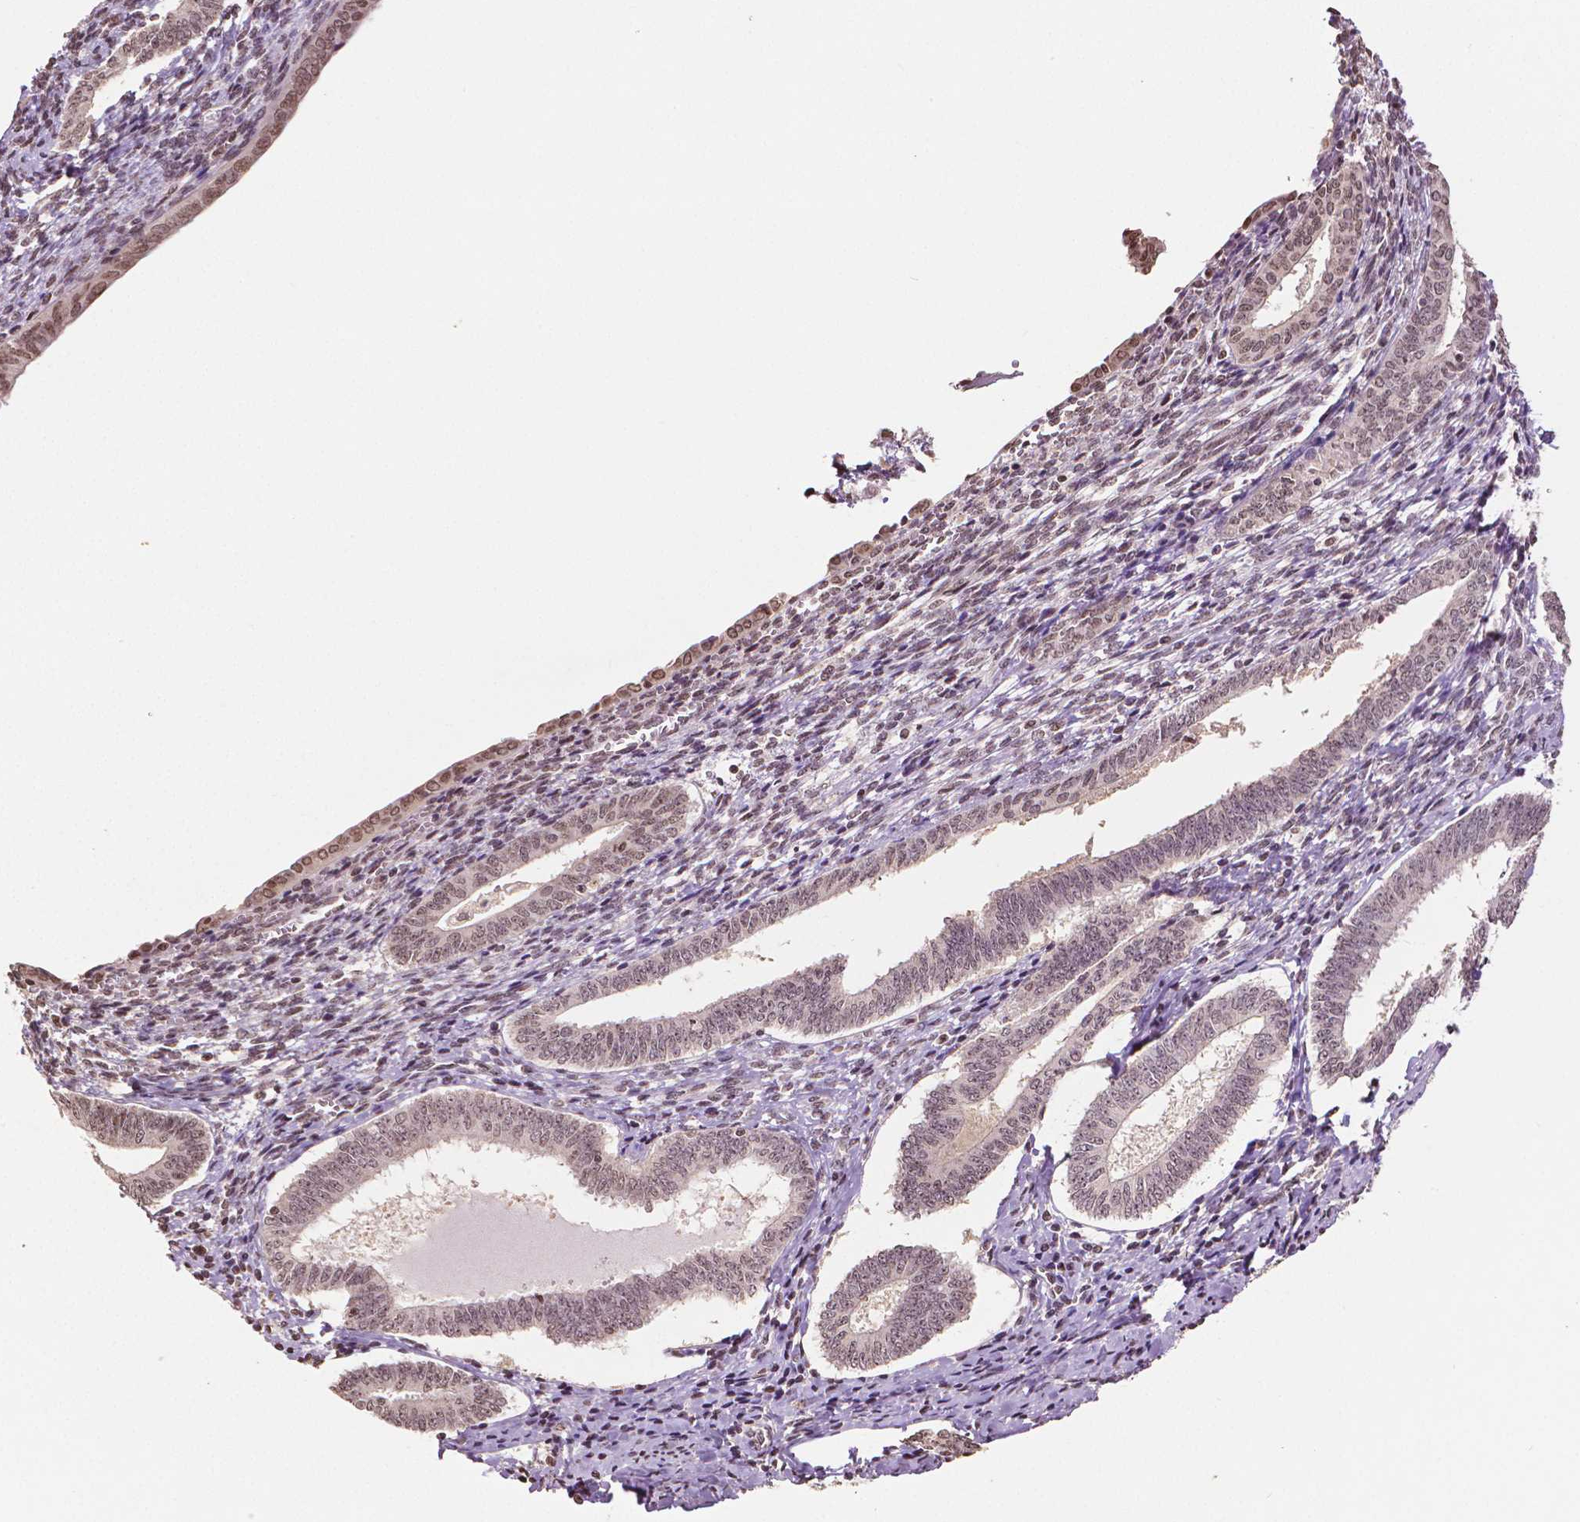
{"staining": {"intensity": "moderate", "quantity": ">75%", "location": "nuclear"}, "tissue": "cervical cancer", "cell_type": "Tumor cells", "image_type": "cancer", "snomed": [{"axis": "morphology", "description": "Squamous cell carcinoma, NOS"}, {"axis": "topography", "description": "Cervix"}], "caption": "Immunohistochemical staining of human squamous cell carcinoma (cervical) demonstrates medium levels of moderate nuclear staining in about >75% of tumor cells. Nuclei are stained in blue.", "gene": "DEK", "patient": {"sex": "female", "age": 59}}